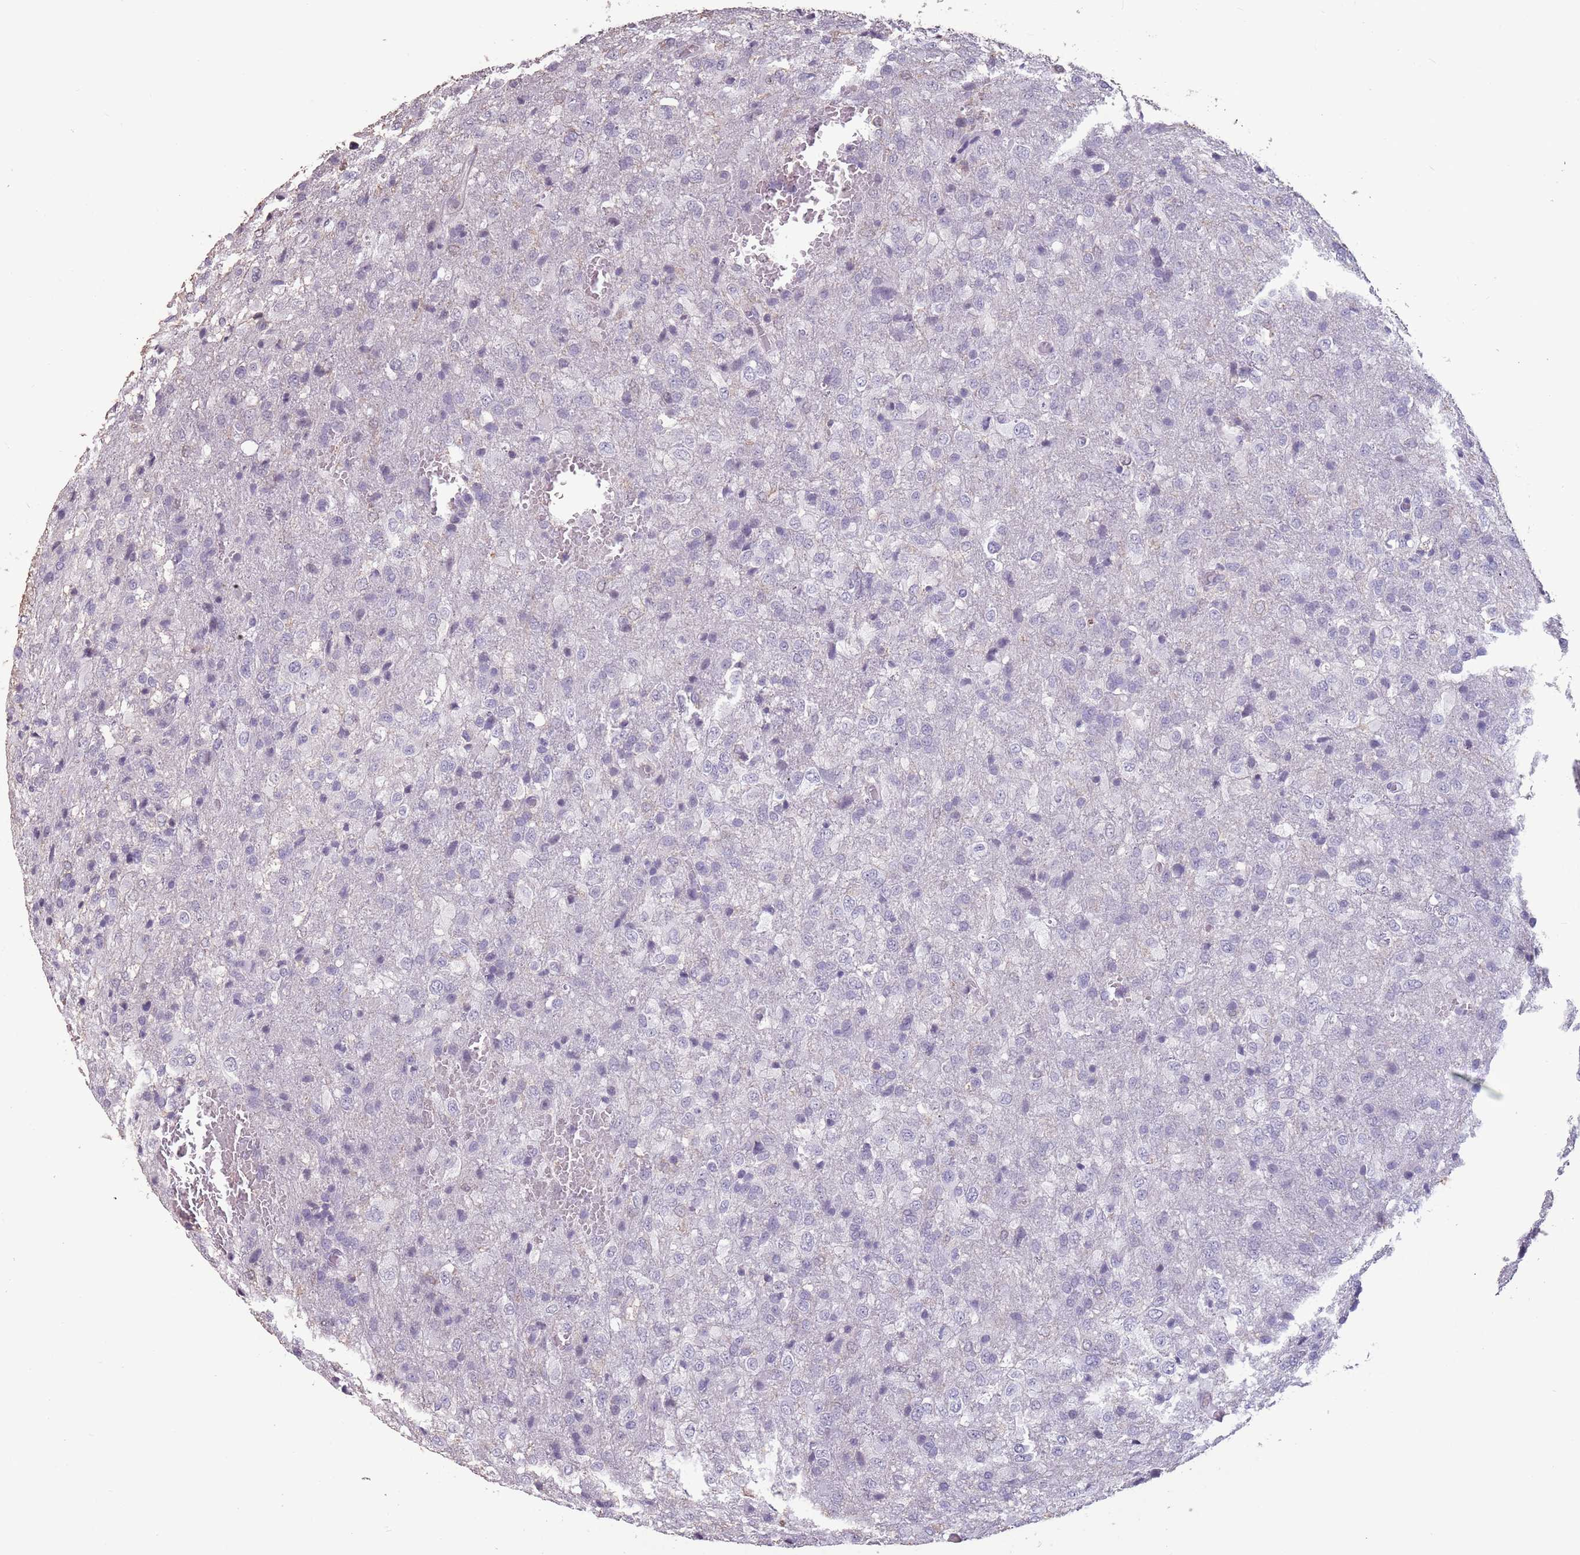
{"staining": {"intensity": "negative", "quantity": "none", "location": "none"}, "tissue": "glioma", "cell_type": "Tumor cells", "image_type": "cancer", "snomed": [{"axis": "morphology", "description": "Glioma, malignant, High grade"}, {"axis": "topography", "description": "Brain"}], "caption": "High power microscopy image of an immunohistochemistry micrograph of malignant glioma (high-grade), revealing no significant expression in tumor cells. (DAB immunohistochemistry (IHC), high magnification).", "gene": "SUN5", "patient": {"sex": "female", "age": 74}}